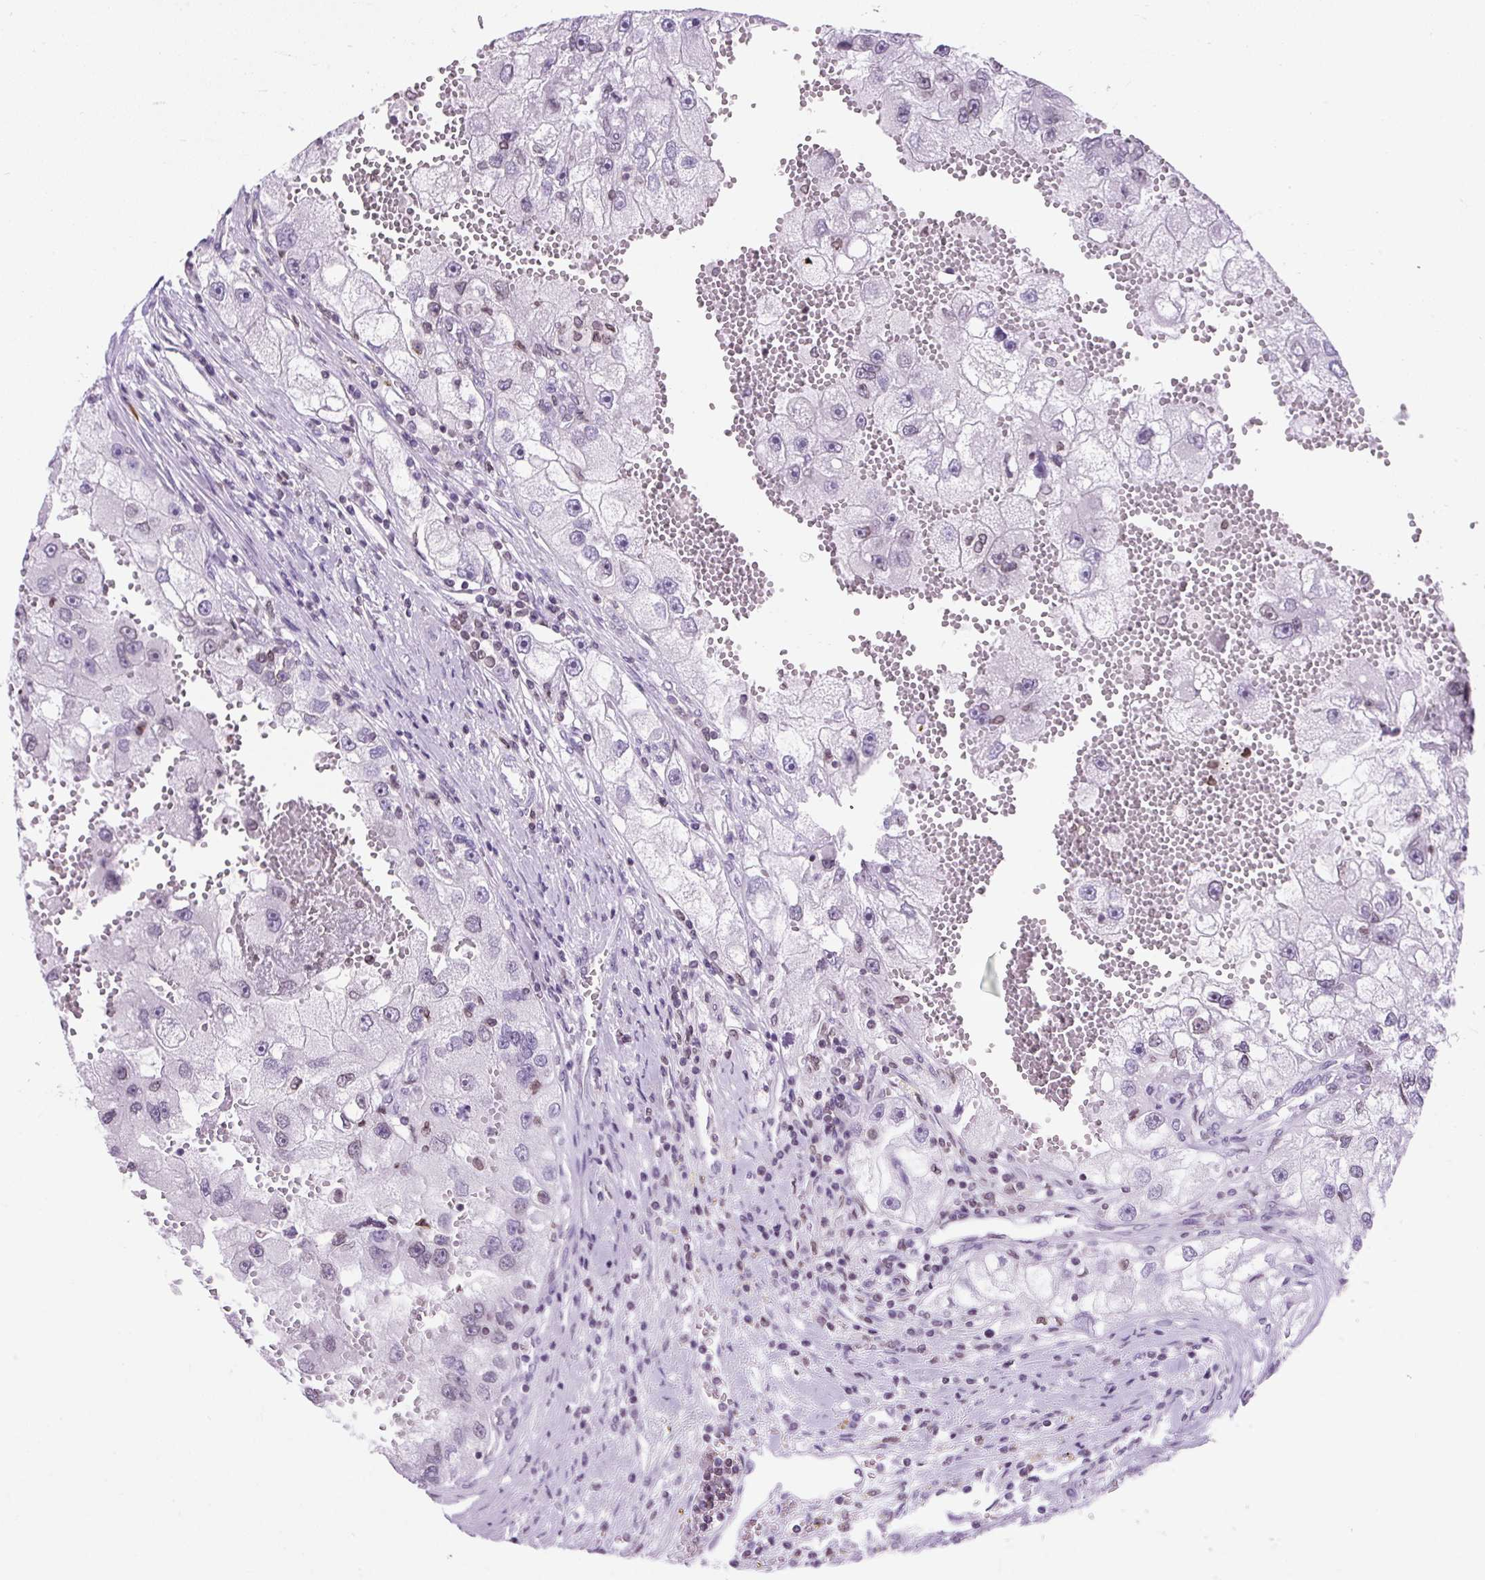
{"staining": {"intensity": "weak", "quantity": "<25%", "location": "nuclear"}, "tissue": "renal cancer", "cell_type": "Tumor cells", "image_type": "cancer", "snomed": [{"axis": "morphology", "description": "Adenocarcinoma, NOS"}, {"axis": "topography", "description": "Kidney"}], "caption": "The immunohistochemistry (IHC) histopathology image has no significant expression in tumor cells of renal cancer (adenocarcinoma) tissue. (Brightfield microscopy of DAB immunohistochemistry (IHC) at high magnification).", "gene": "VPREB1", "patient": {"sex": "male", "age": 63}}